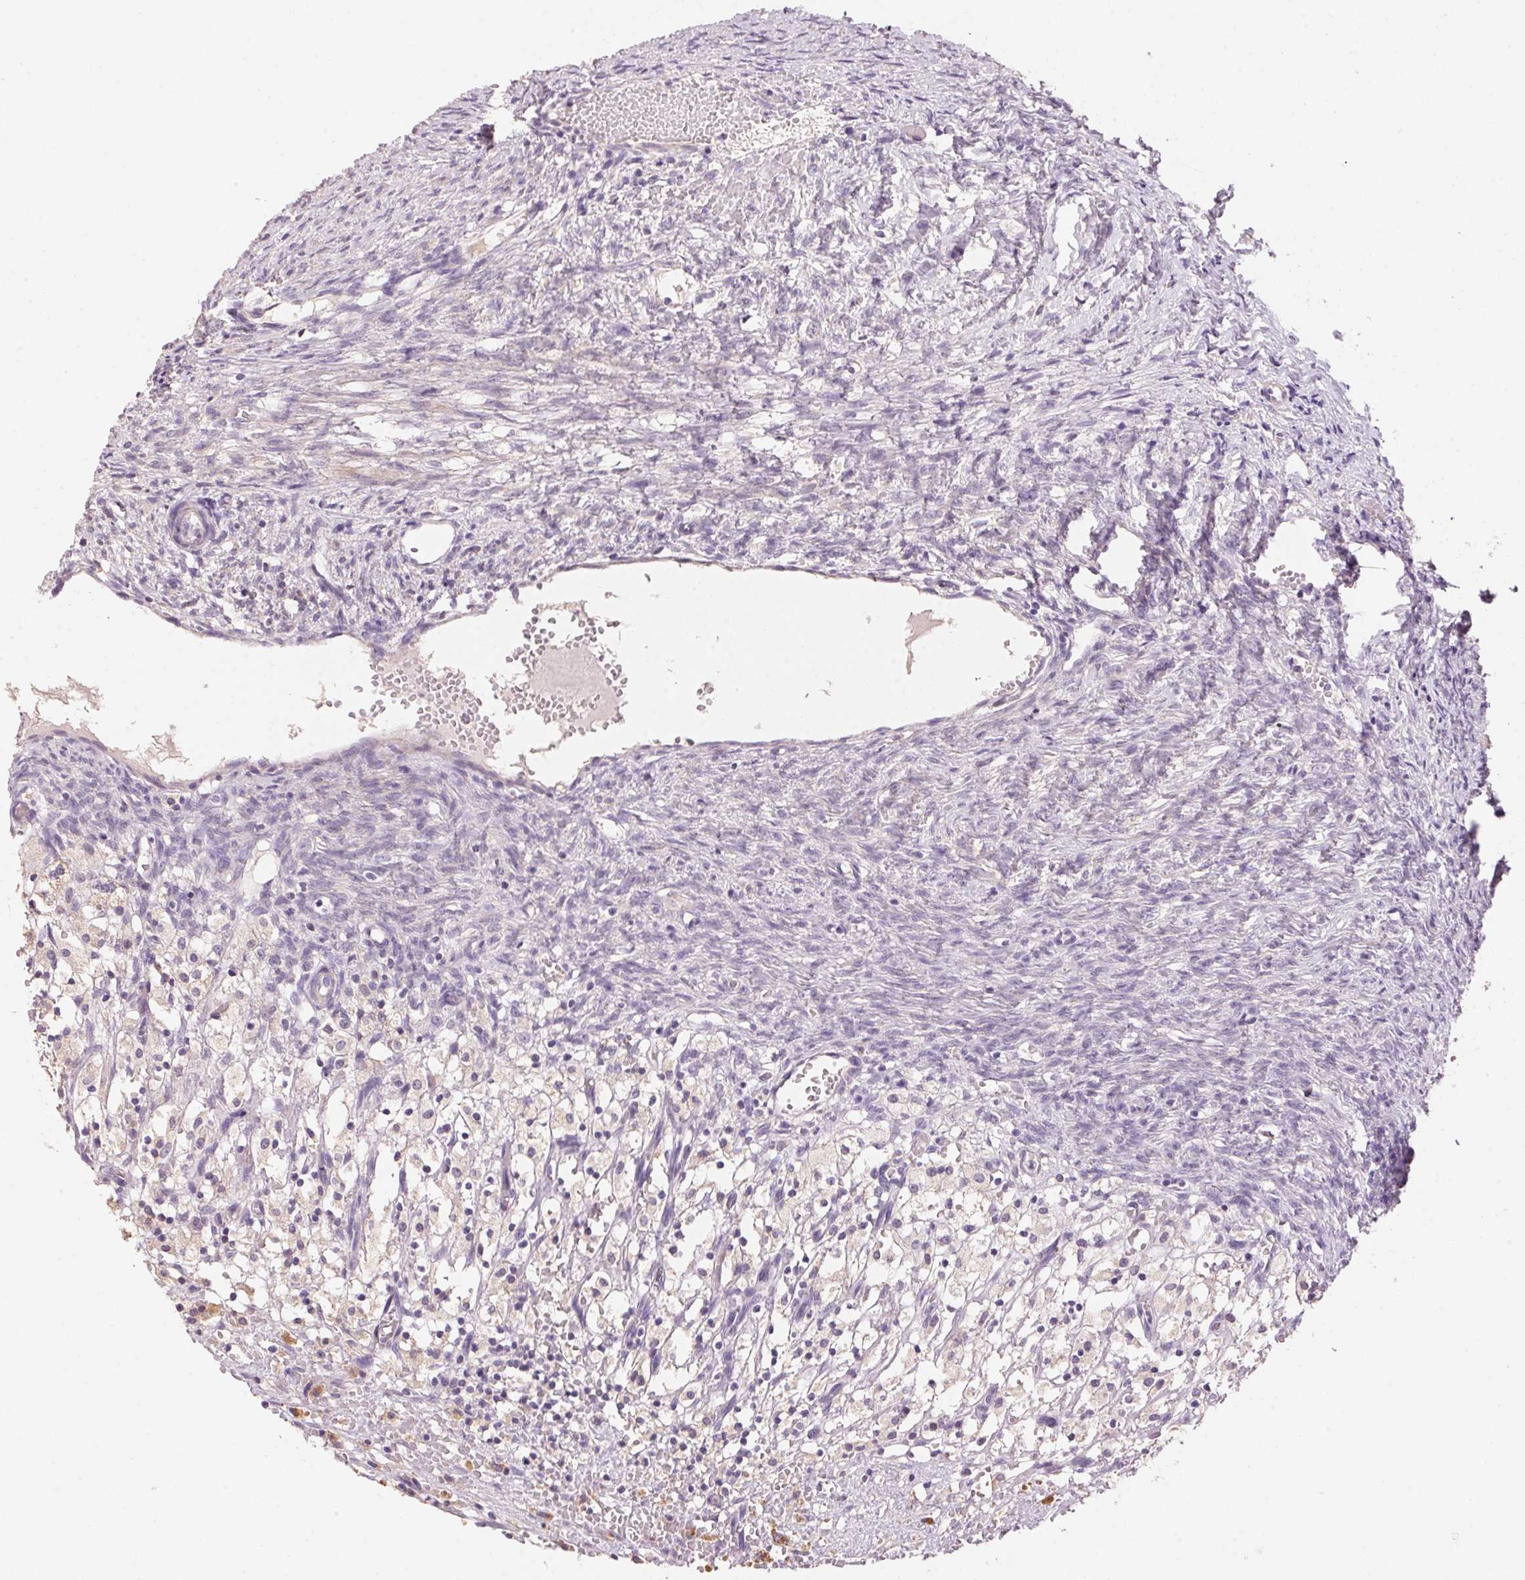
{"staining": {"intensity": "weak", "quantity": ">75%", "location": "cytoplasmic/membranous"}, "tissue": "ovary", "cell_type": "Follicle cells", "image_type": "normal", "snomed": [{"axis": "morphology", "description": "Normal tissue, NOS"}, {"axis": "topography", "description": "Ovary"}], "caption": "Immunohistochemistry histopathology image of benign human ovary stained for a protein (brown), which exhibits low levels of weak cytoplasmic/membranous expression in approximately >75% of follicle cells.", "gene": "LYZL6", "patient": {"sex": "female", "age": 46}}